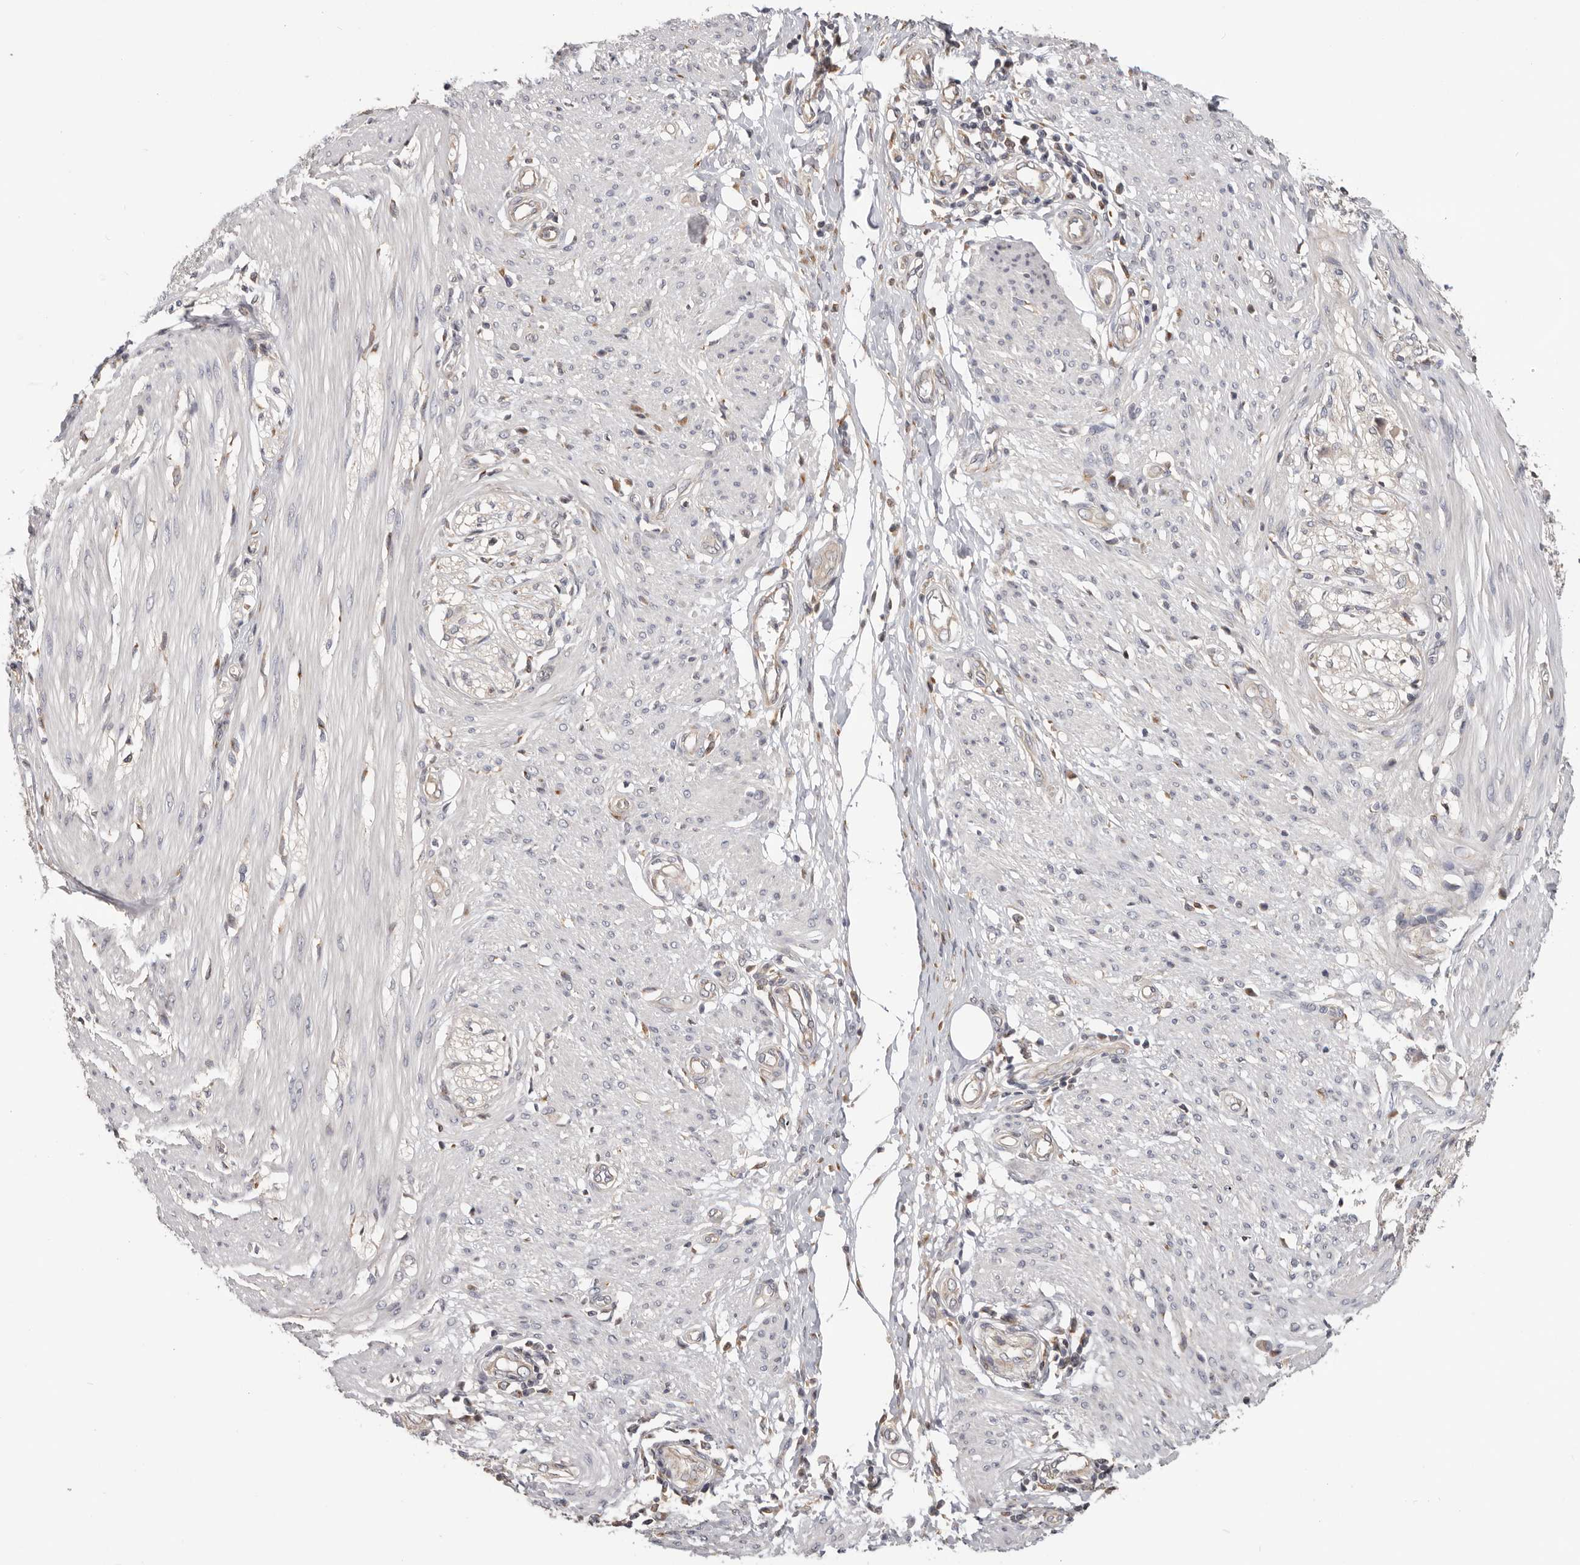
{"staining": {"intensity": "negative", "quantity": "none", "location": "none"}, "tissue": "smooth muscle", "cell_type": "Smooth muscle cells", "image_type": "normal", "snomed": [{"axis": "morphology", "description": "Normal tissue, NOS"}, {"axis": "morphology", "description": "Adenocarcinoma, NOS"}, {"axis": "topography", "description": "Colon"}, {"axis": "topography", "description": "Peripheral nerve tissue"}], "caption": "The micrograph exhibits no significant positivity in smooth muscle cells of smooth muscle.", "gene": "LRP6", "patient": {"sex": "male", "age": 14}}